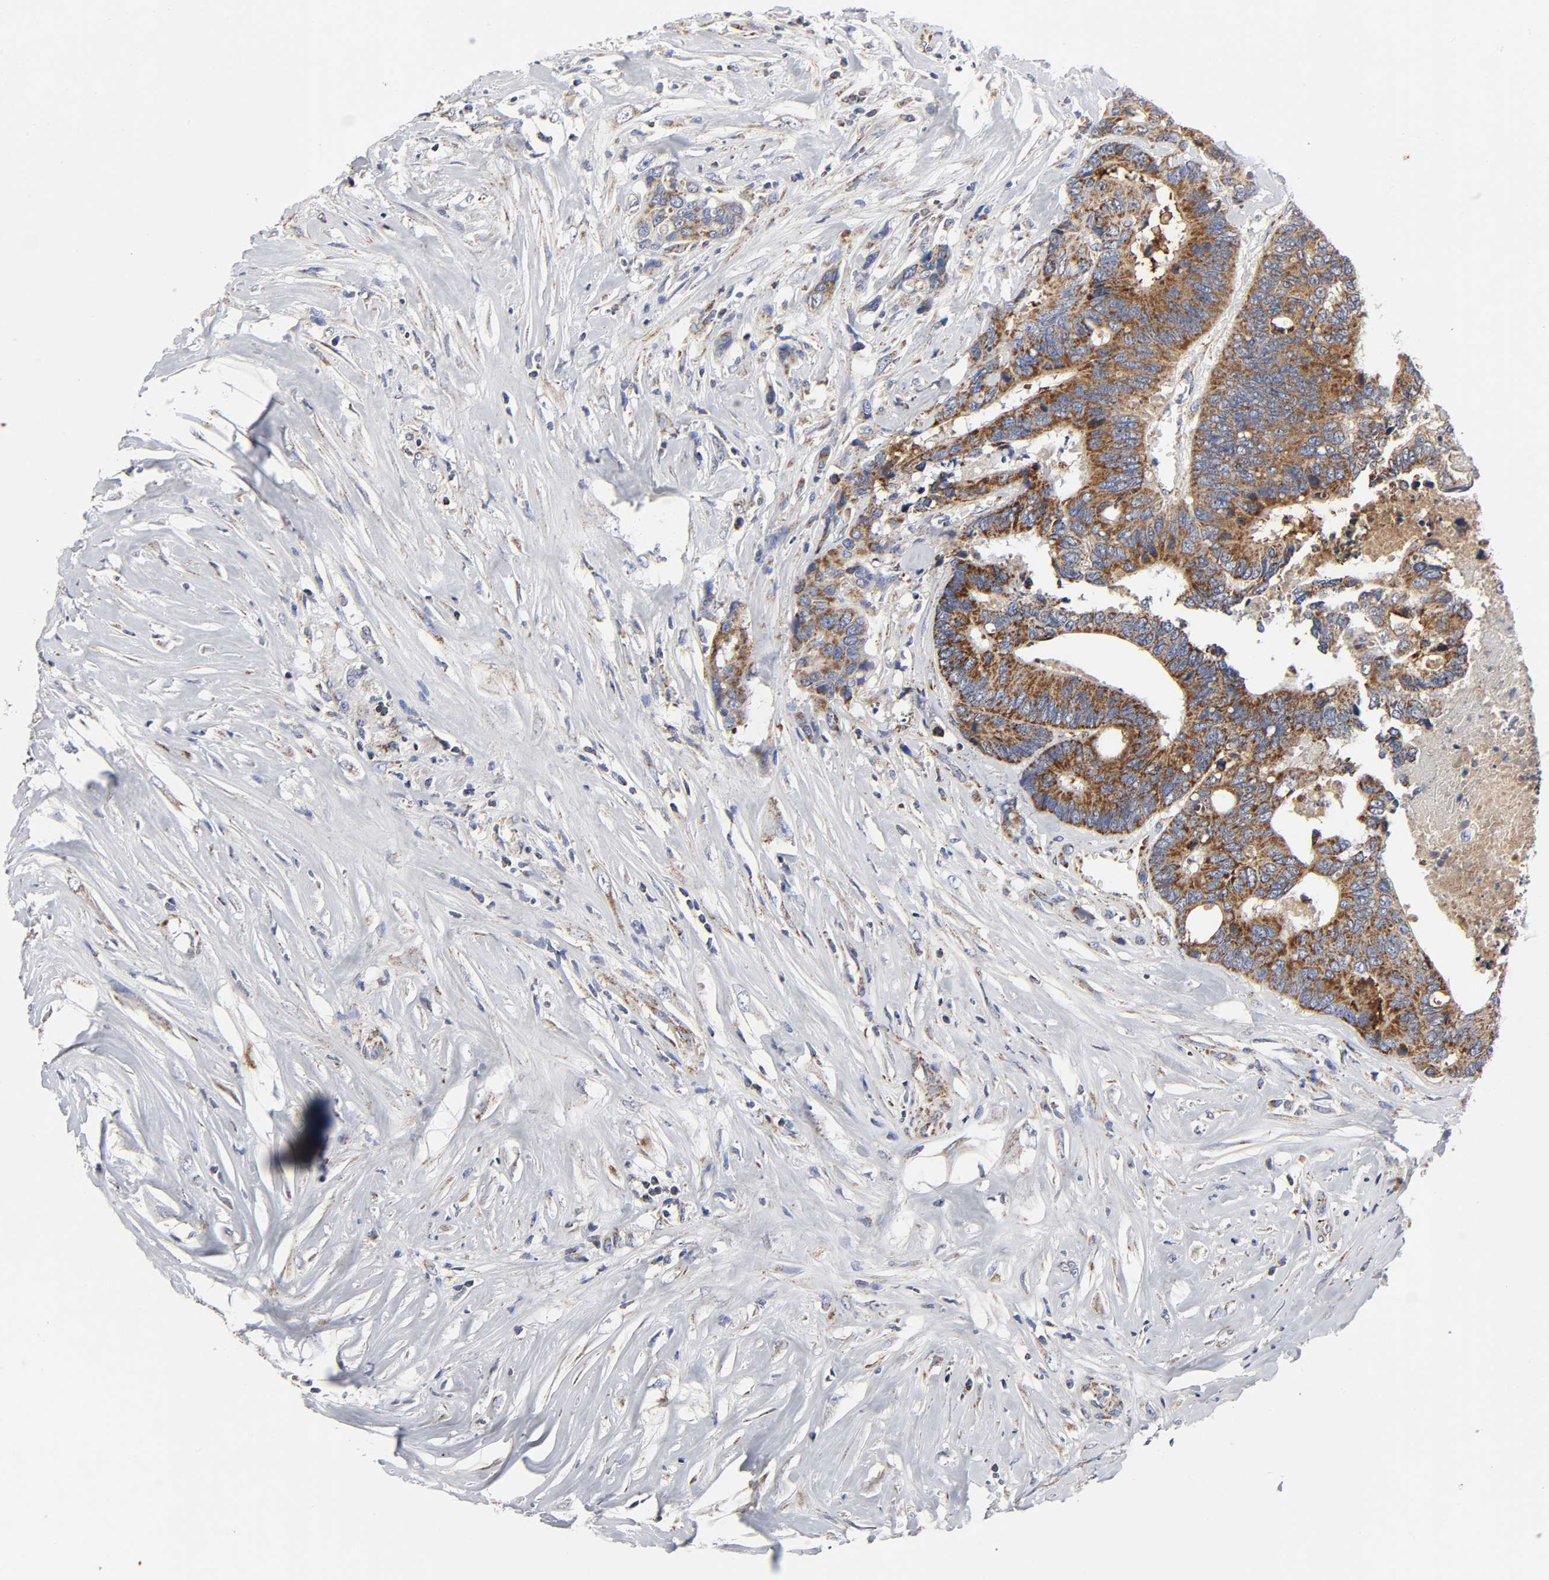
{"staining": {"intensity": "strong", "quantity": ">75%", "location": "cytoplasmic/membranous"}, "tissue": "colorectal cancer", "cell_type": "Tumor cells", "image_type": "cancer", "snomed": [{"axis": "morphology", "description": "Adenocarcinoma, NOS"}, {"axis": "topography", "description": "Rectum"}], "caption": "Tumor cells exhibit high levels of strong cytoplasmic/membranous staining in approximately >75% of cells in human adenocarcinoma (colorectal). Nuclei are stained in blue.", "gene": "AOPEP", "patient": {"sex": "male", "age": 55}}